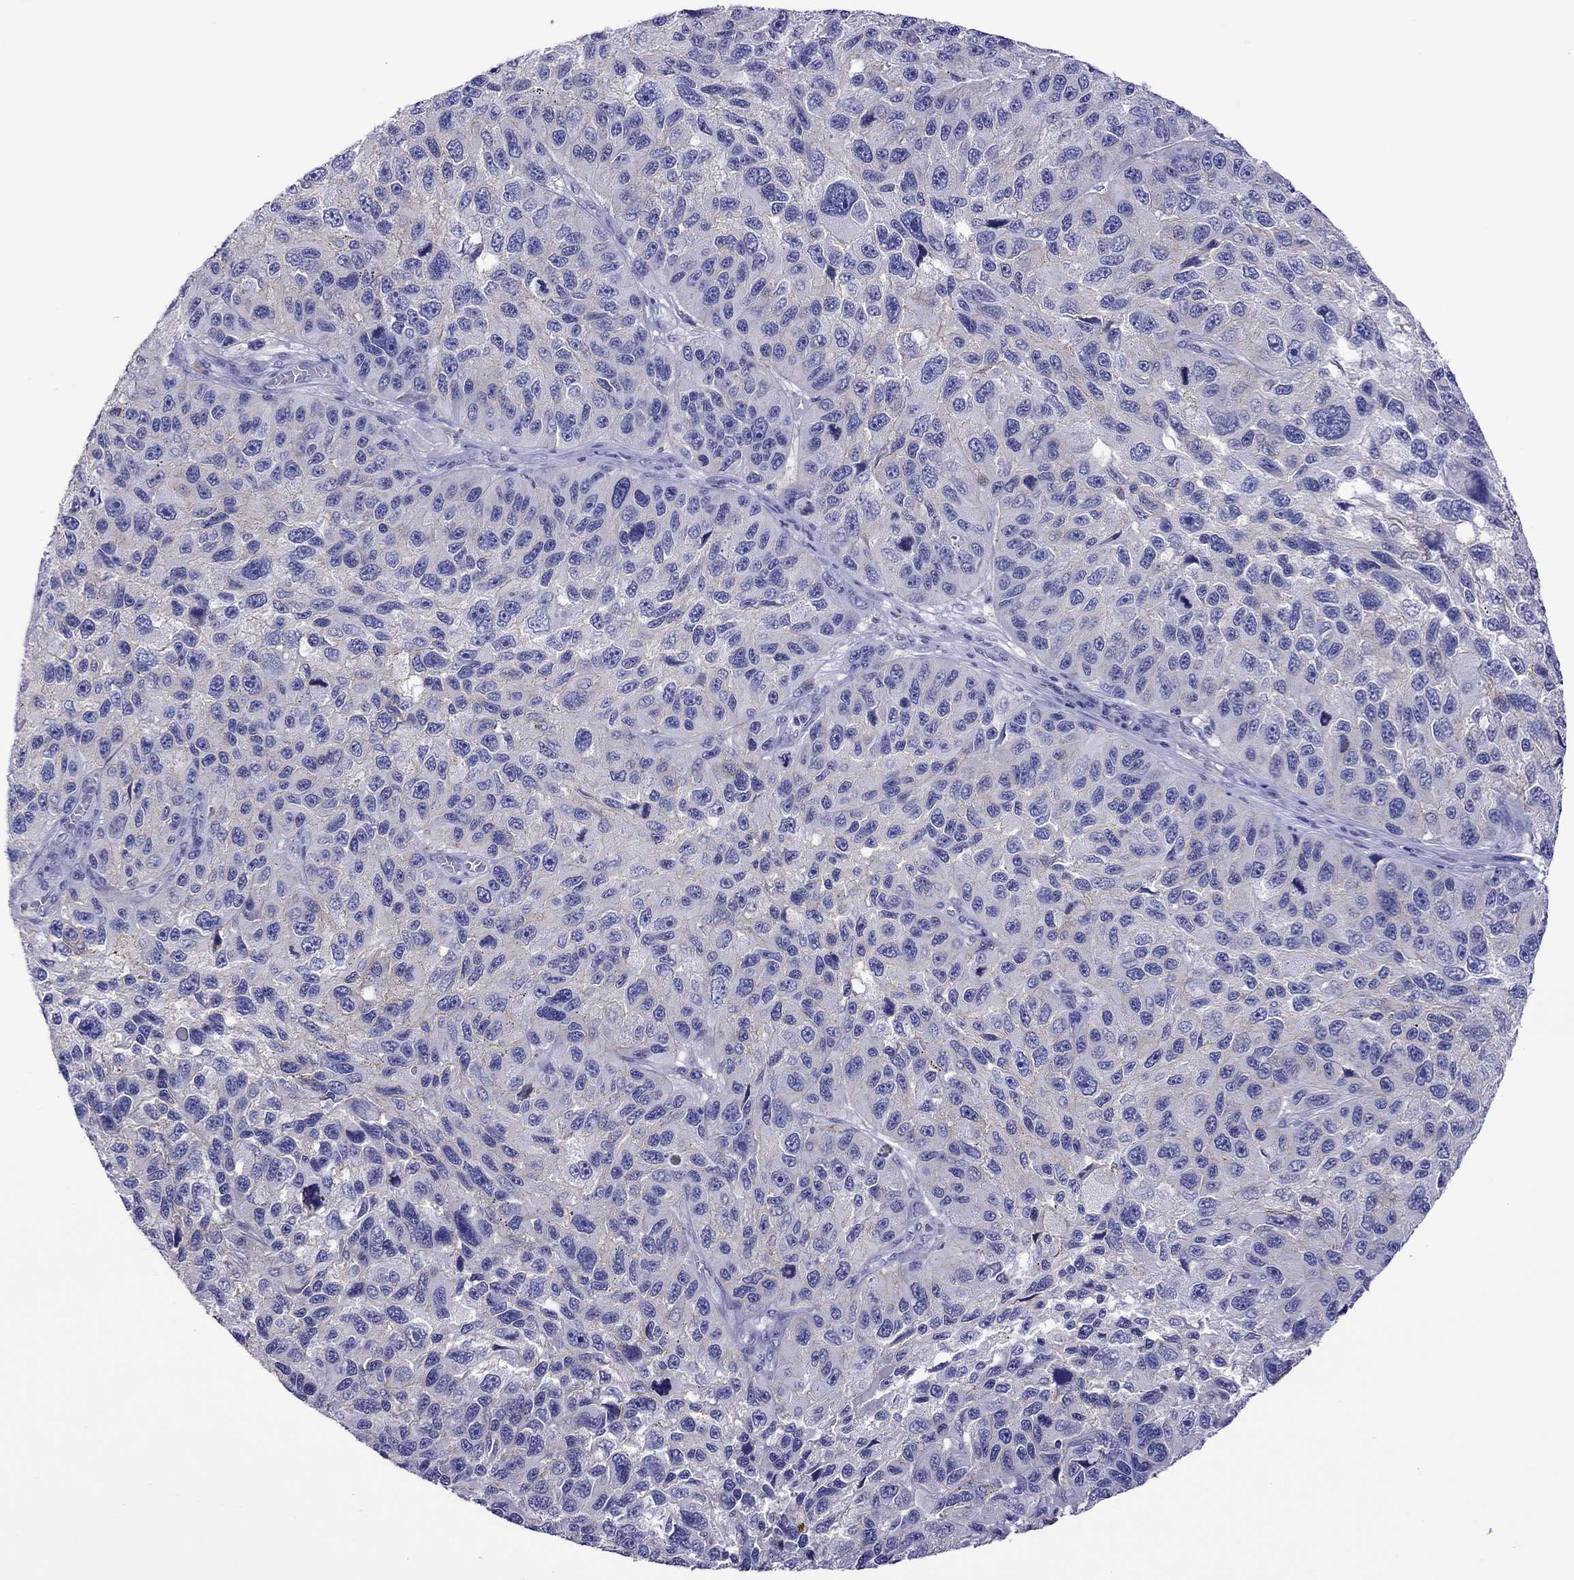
{"staining": {"intensity": "negative", "quantity": "none", "location": "none"}, "tissue": "melanoma", "cell_type": "Tumor cells", "image_type": "cancer", "snomed": [{"axis": "morphology", "description": "Malignant melanoma, NOS"}, {"axis": "topography", "description": "Skin"}], "caption": "Immunohistochemistry of human melanoma shows no positivity in tumor cells.", "gene": "MPZ", "patient": {"sex": "male", "age": 53}}